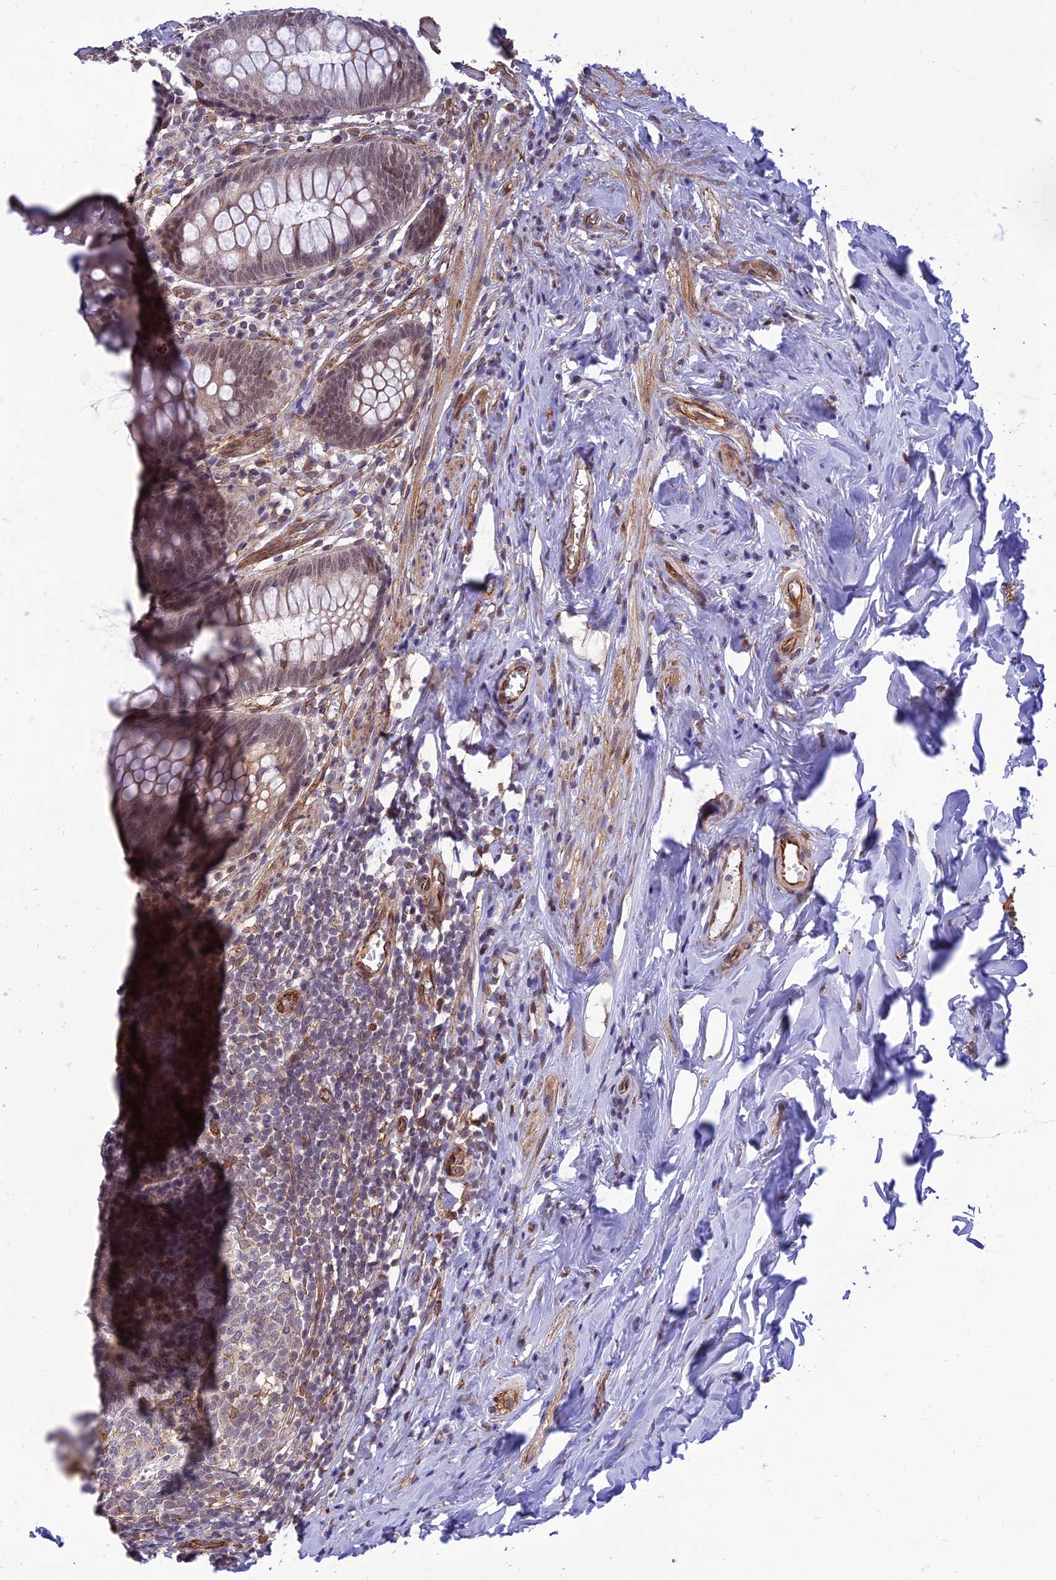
{"staining": {"intensity": "weak", "quantity": ">75%", "location": "cytoplasmic/membranous,nuclear"}, "tissue": "appendix", "cell_type": "Glandular cells", "image_type": "normal", "snomed": [{"axis": "morphology", "description": "Normal tissue, NOS"}, {"axis": "topography", "description": "Appendix"}], "caption": "Immunohistochemistry (IHC) image of normal appendix: human appendix stained using IHC exhibits low levels of weak protein expression localized specifically in the cytoplasmic/membranous,nuclear of glandular cells, appearing as a cytoplasmic/membranous,nuclear brown color.", "gene": "PAGR1", "patient": {"sex": "female", "age": 51}}